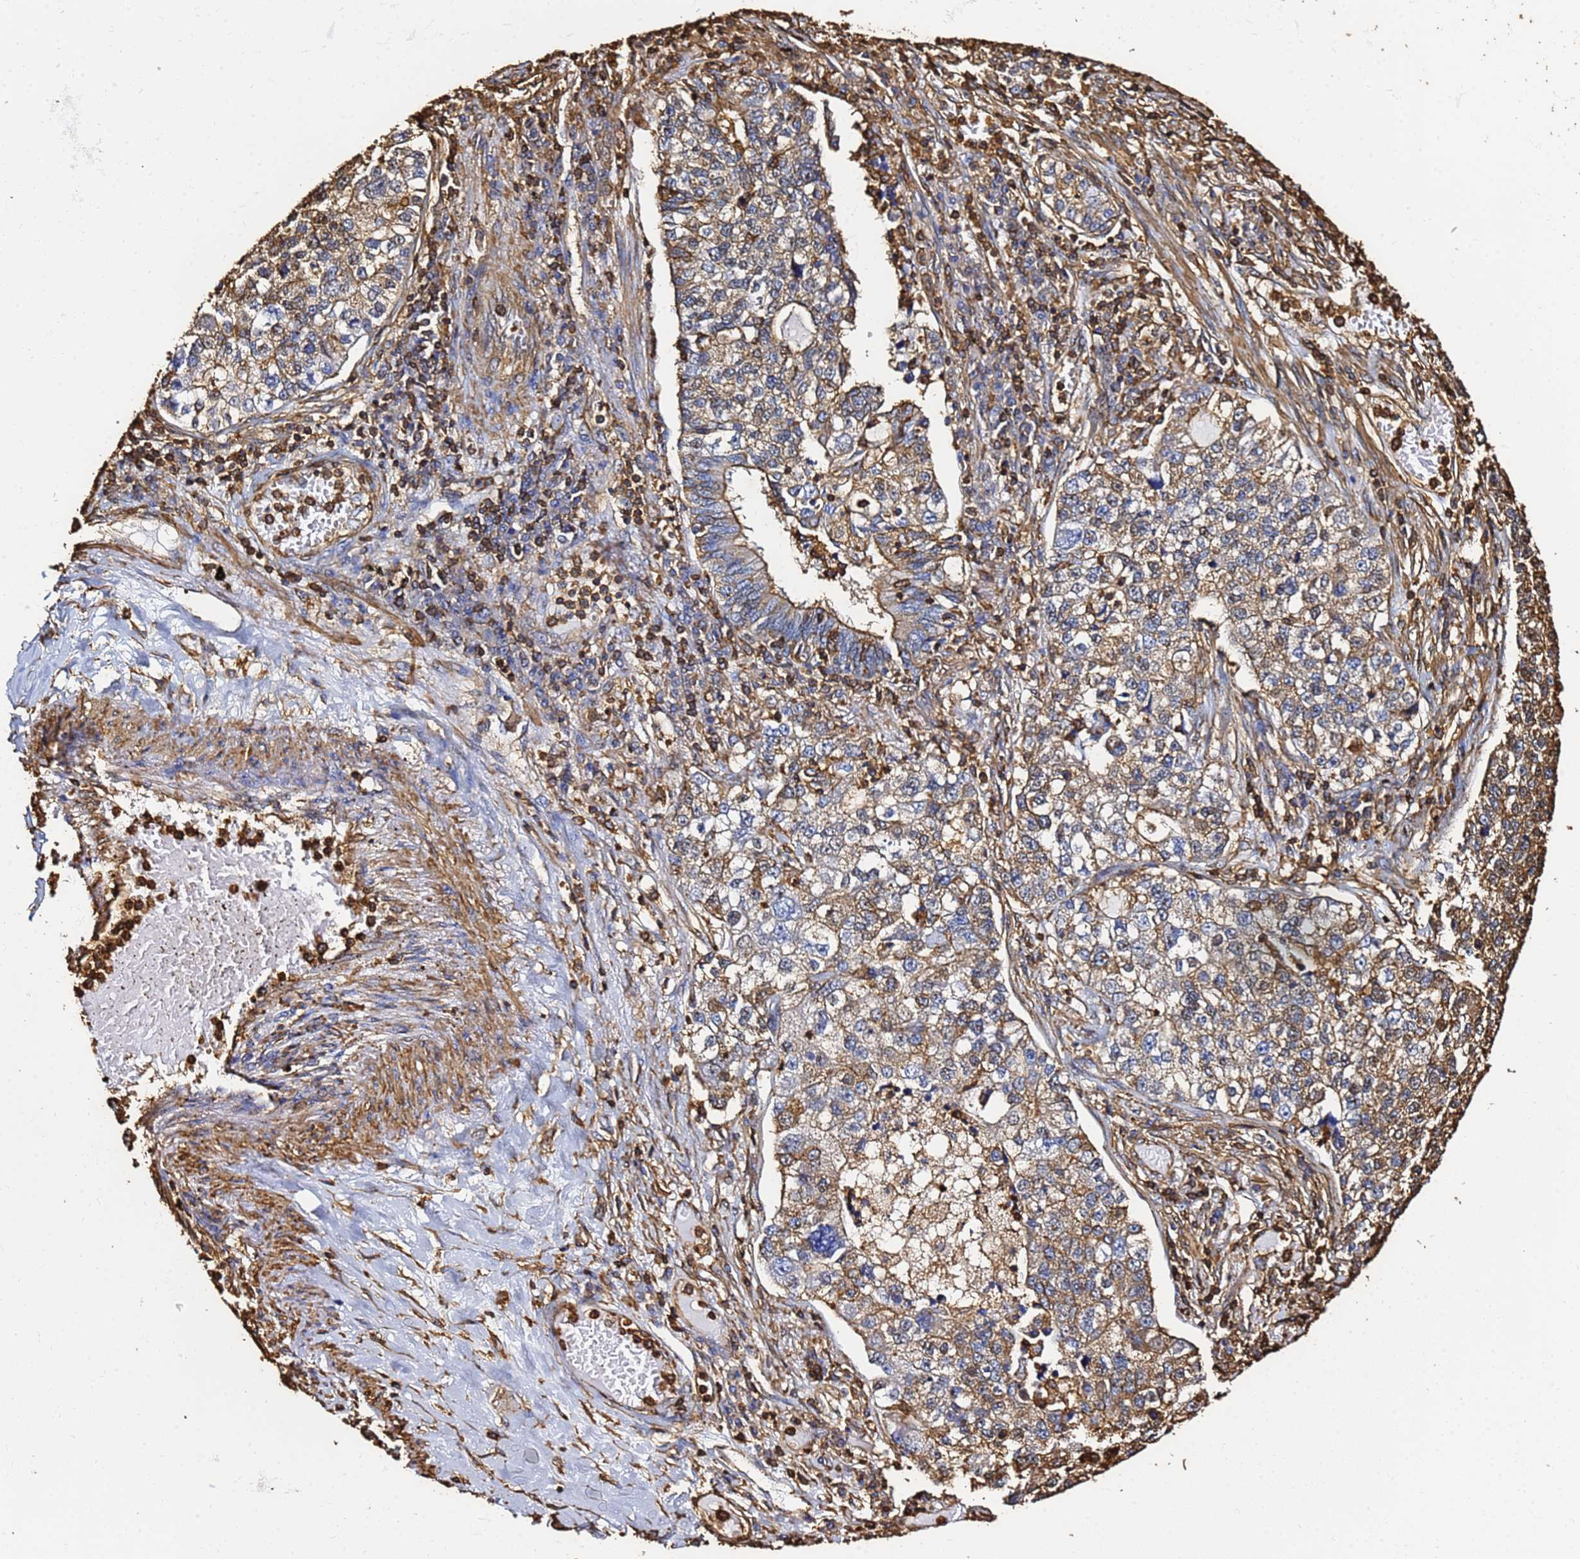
{"staining": {"intensity": "weak", "quantity": ">75%", "location": "cytoplasmic/membranous"}, "tissue": "lung cancer", "cell_type": "Tumor cells", "image_type": "cancer", "snomed": [{"axis": "morphology", "description": "Adenocarcinoma, NOS"}, {"axis": "topography", "description": "Lung"}], "caption": "Immunohistochemistry (IHC) (DAB (3,3'-diaminobenzidine)) staining of lung cancer (adenocarcinoma) demonstrates weak cytoplasmic/membranous protein positivity in about >75% of tumor cells. The staining was performed using DAB (3,3'-diaminobenzidine), with brown indicating positive protein expression. Nuclei are stained blue with hematoxylin.", "gene": "ACTB", "patient": {"sex": "male", "age": 49}}